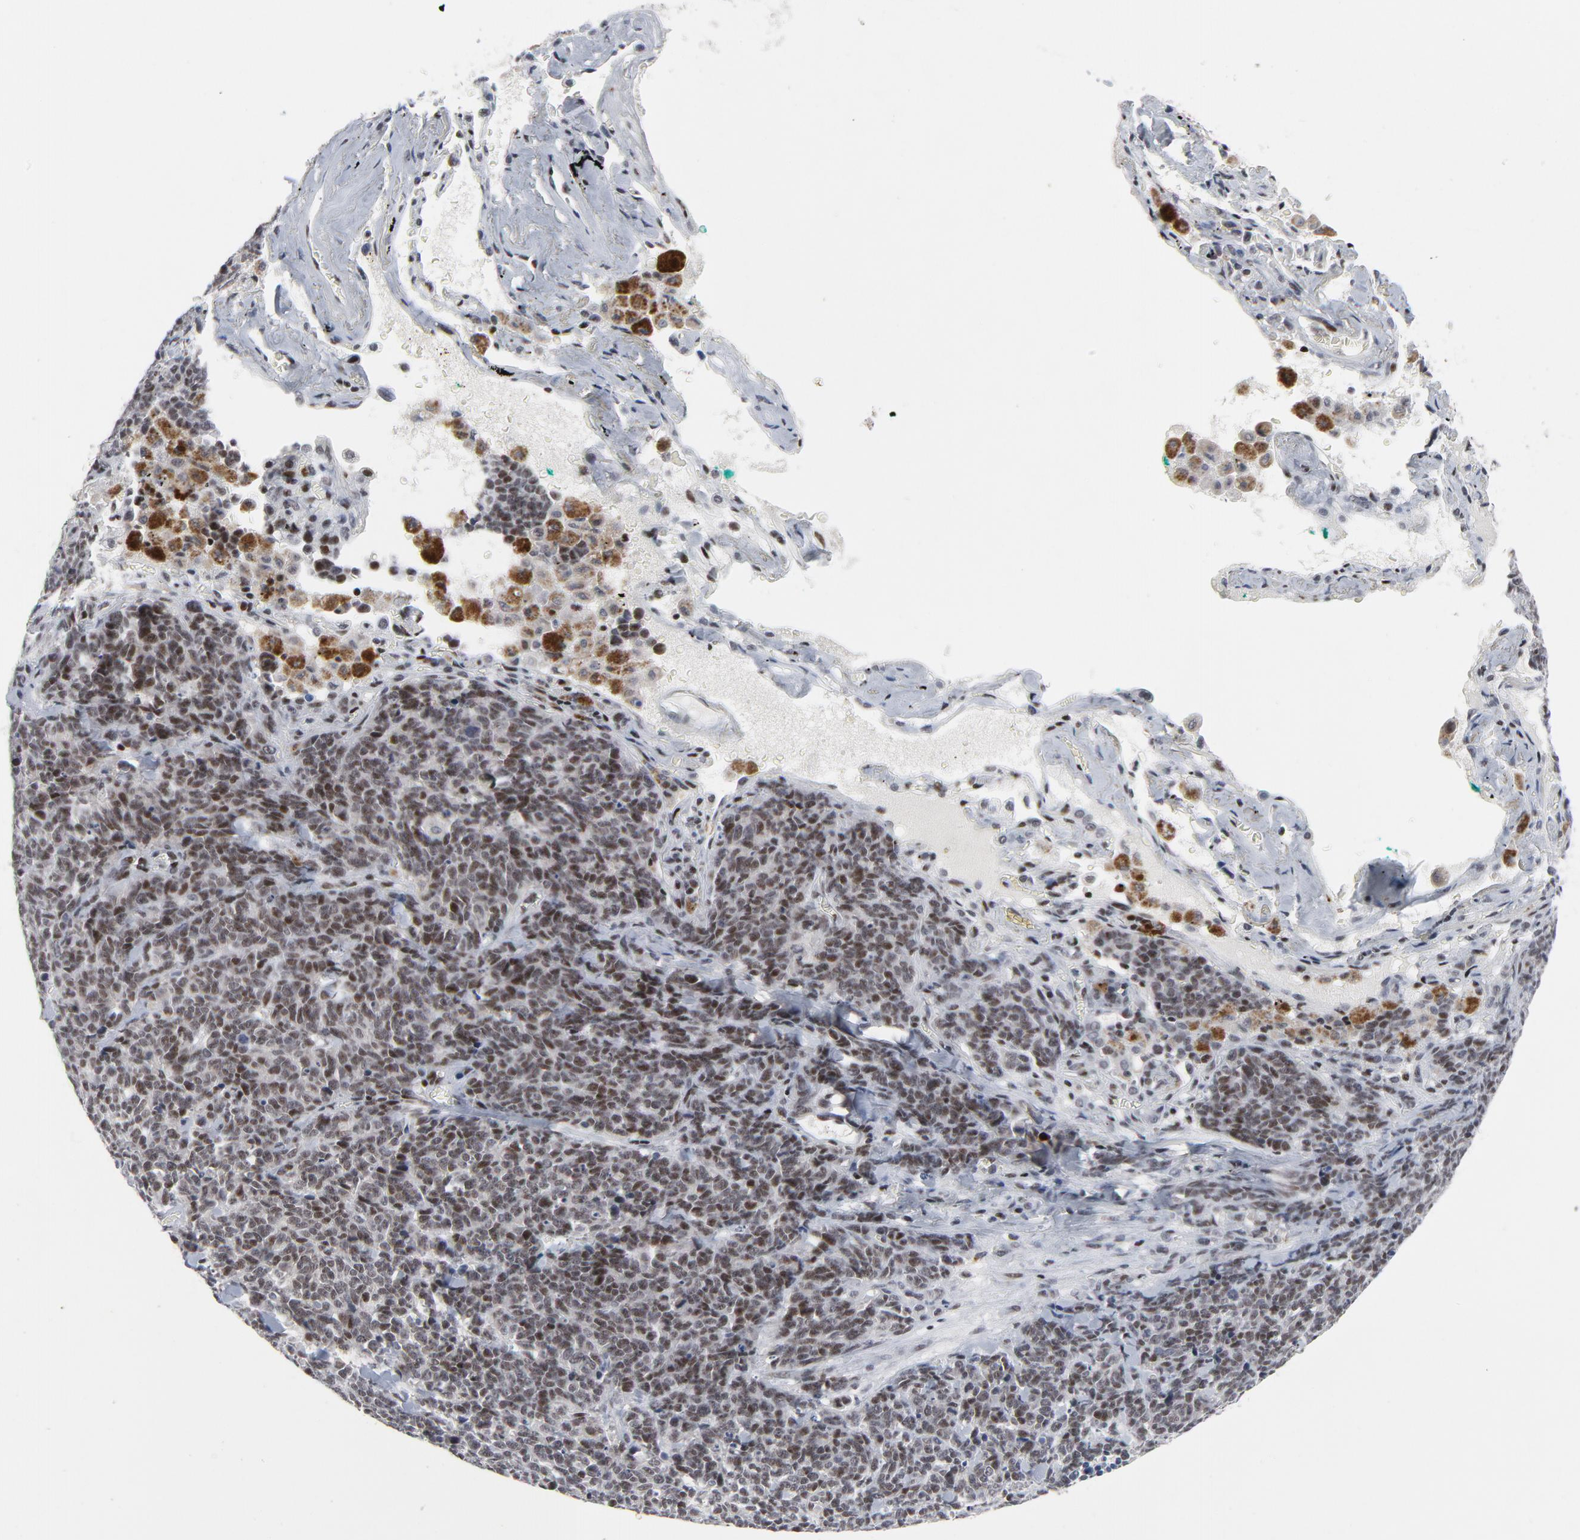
{"staining": {"intensity": "weak", "quantity": "25%-75%", "location": "nuclear"}, "tissue": "lung cancer", "cell_type": "Tumor cells", "image_type": "cancer", "snomed": [{"axis": "morphology", "description": "Neoplasm, malignant, NOS"}, {"axis": "topography", "description": "Lung"}], "caption": "Immunohistochemistry (DAB) staining of human lung cancer demonstrates weak nuclear protein staining in approximately 25%-75% of tumor cells.", "gene": "GABPA", "patient": {"sex": "female", "age": 58}}